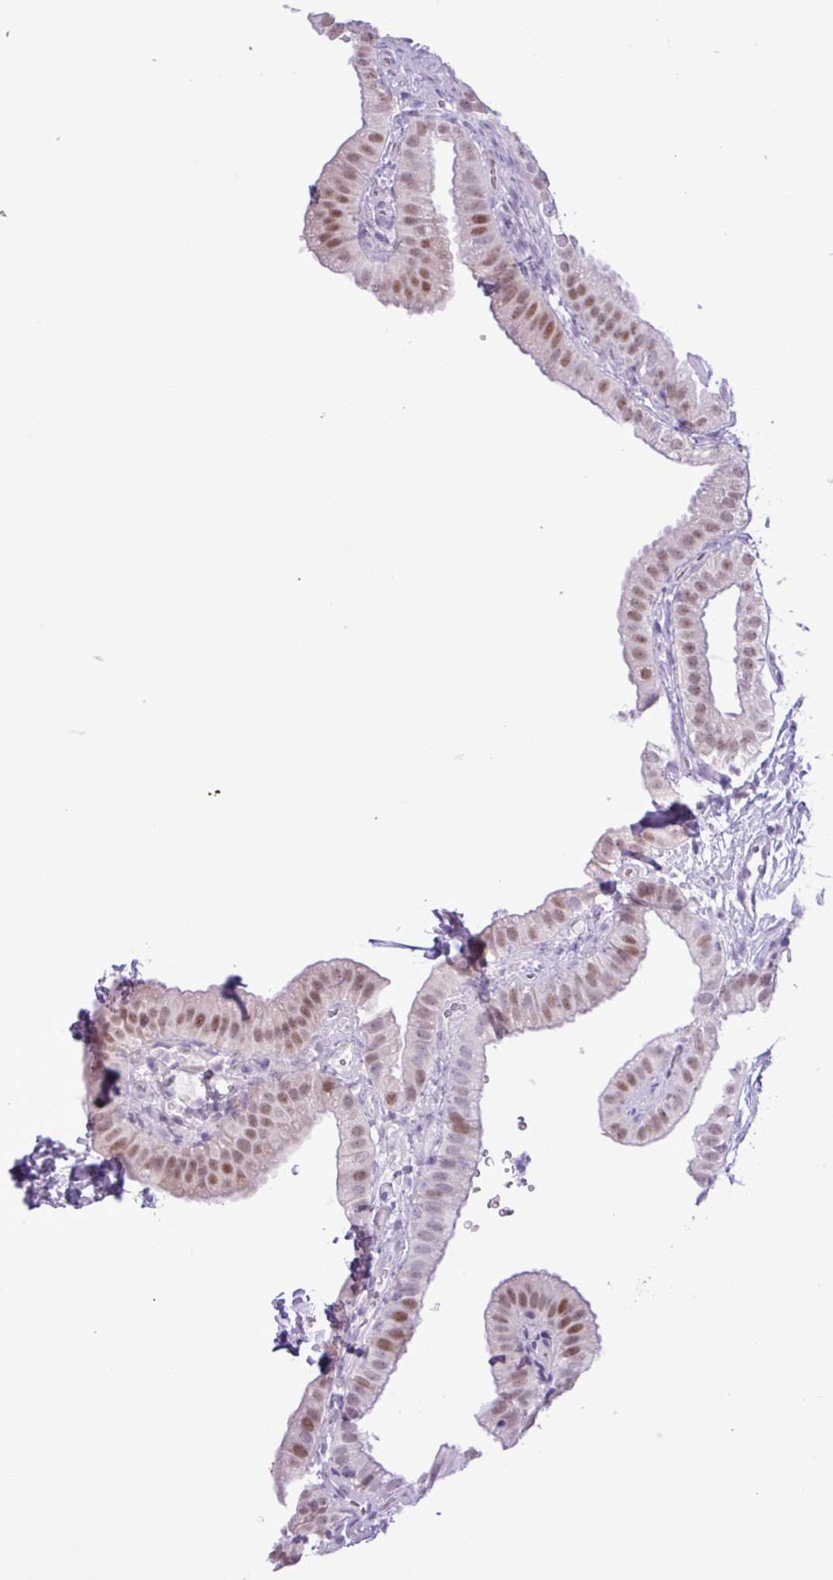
{"staining": {"intensity": "moderate", "quantity": ">75%", "location": "nuclear"}, "tissue": "gallbladder", "cell_type": "Glandular cells", "image_type": "normal", "snomed": [{"axis": "morphology", "description": "Normal tissue, NOS"}, {"axis": "topography", "description": "Gallbladder"}], "caption": "Gallbladder stained with a protein marker demonstrates moderate staining in glandular cells.", "gene": "ELOA2", "patient": {"sex": "female", "age": 61}}